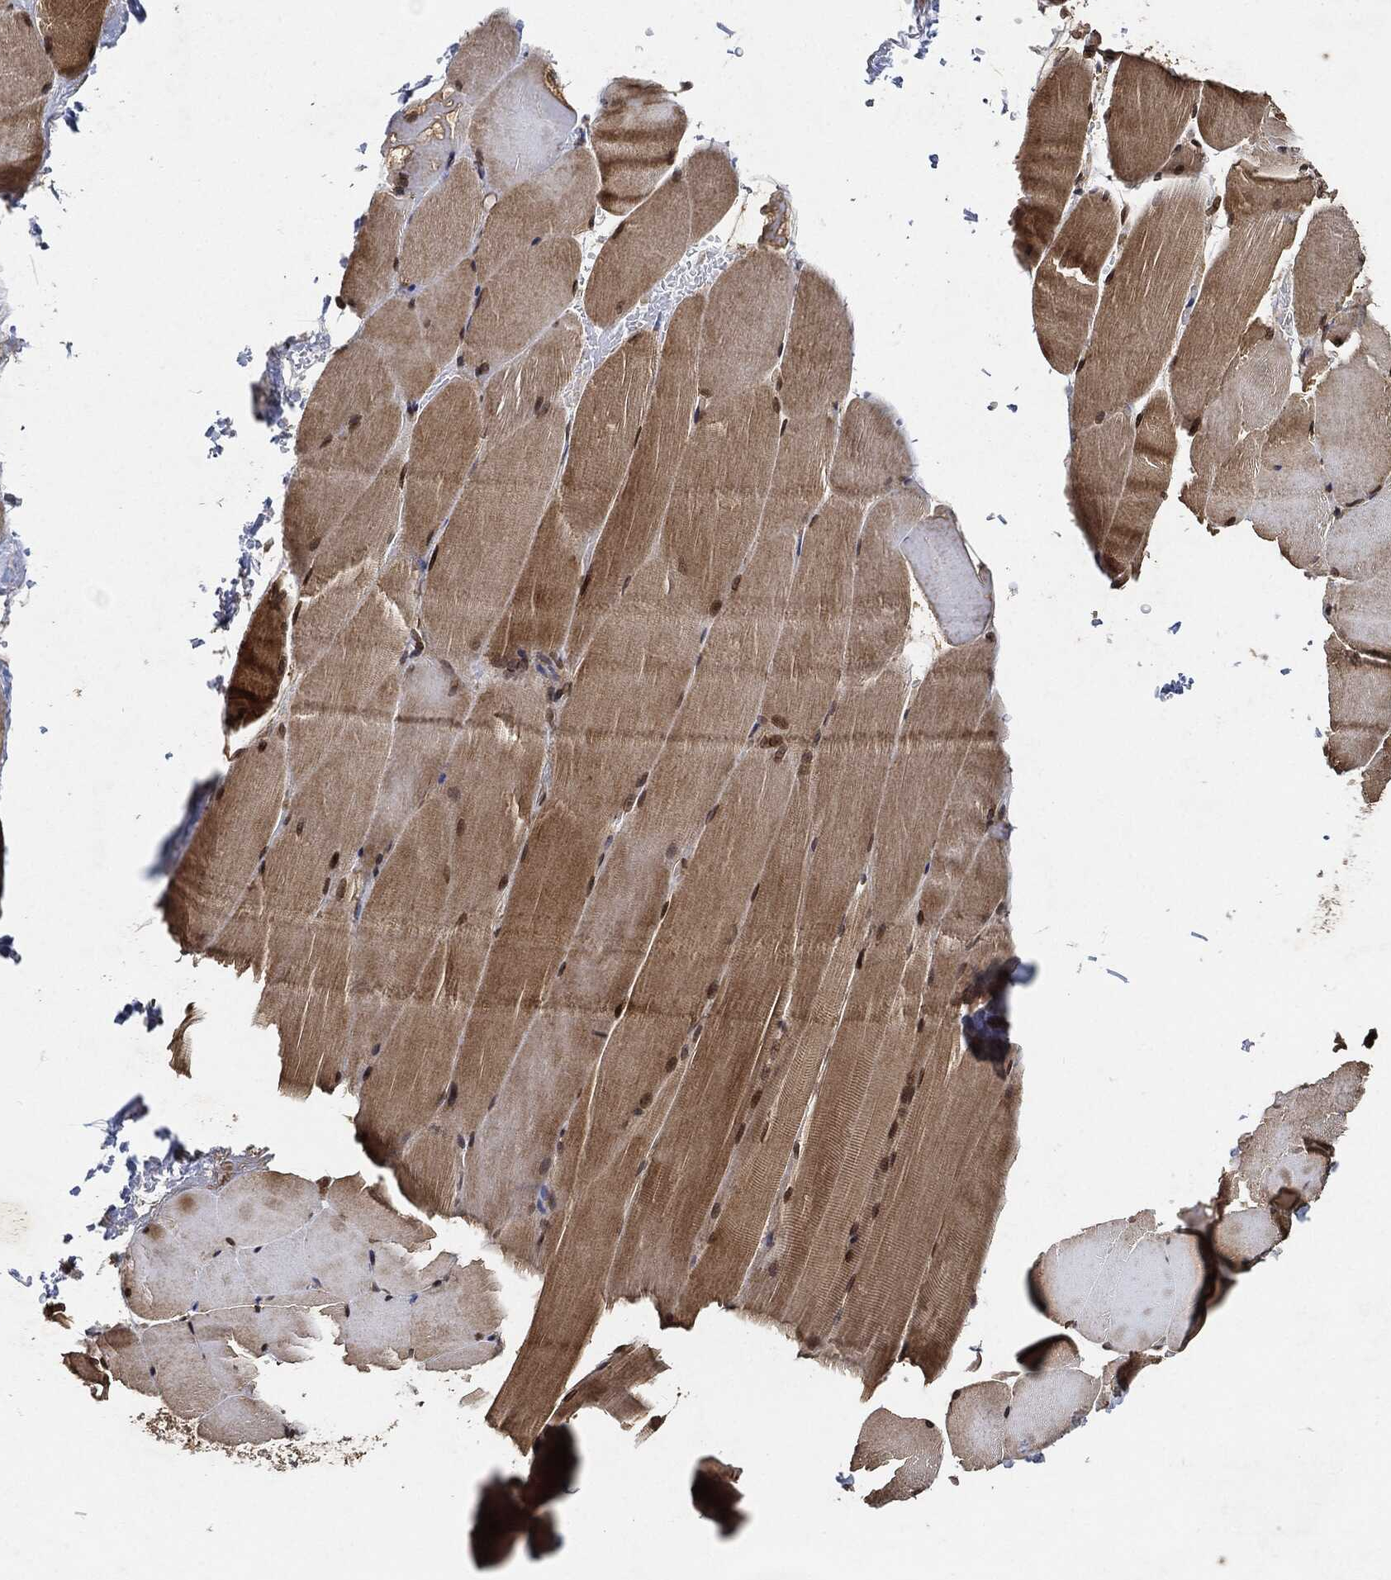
{"staining": {"intensity": "moderate", "quantity": "25%-75%", "location": "cytoplasmic/membranous,nuclear"}, "tissue": "skeletal muscle", "cell_type": "Myocytes", "image_type": "normal", "snomed": [{"axis": "morphology", "description": "Normal tissue, NOS"}, {"axis": "topography", "description": "Skeletal muscle"}], "caption": "DAB immunohistochemical staining of benign human skeletal muscle shows moderate cytoplasmic/membranous,nuclear protein positivity in approximately 25%-75% of myocytes.", "gene": "ZNF226", "patient": {"sex": "female", "age": 37}}